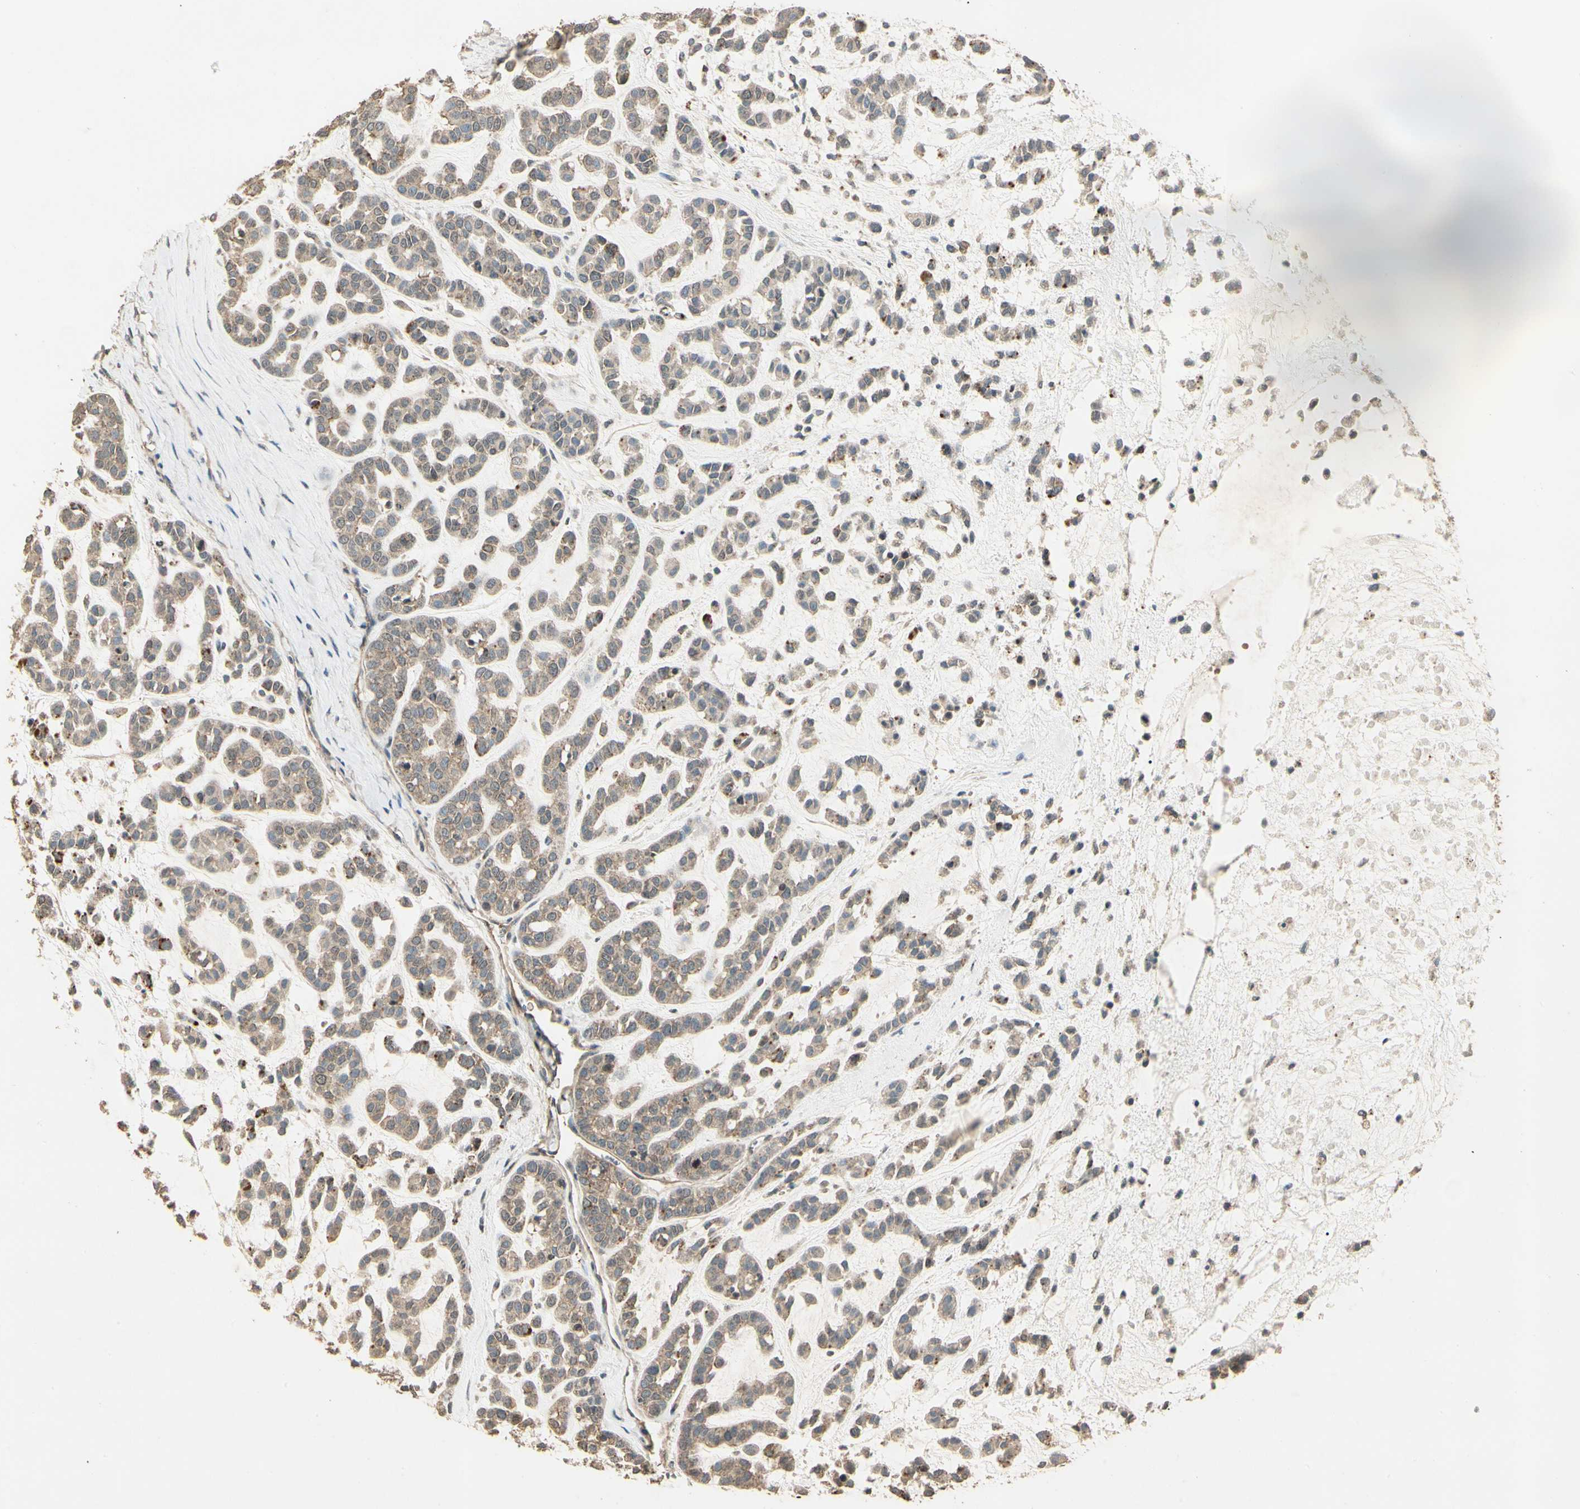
{"staining": {"intensity": "weak", "quantity": ">75%", "location": "cytoplasmic/membranous"}, "tissue": "head and neck cancer", "cell_type": "Tumor cells", "image_type": "cancer", "snomed": [{"axis": "morphology", "description": "Adenocarcinoma, NOS"}, {"axis": "morphology", "description": "Adenoma, NOS"}, {"axis": "topography", "description": "Head-Neck"}], "caption": "This micrograph displays head and neck cancer (adenocarcinoma) stained with IHC to label a protein in brown. The cytoplasmic/membranous of tumor cells show weak positivity for the protein. Nuclei are counter-stained blue.", "gene": "RNF180", "patient": {"sex": "female", "age": 55}}